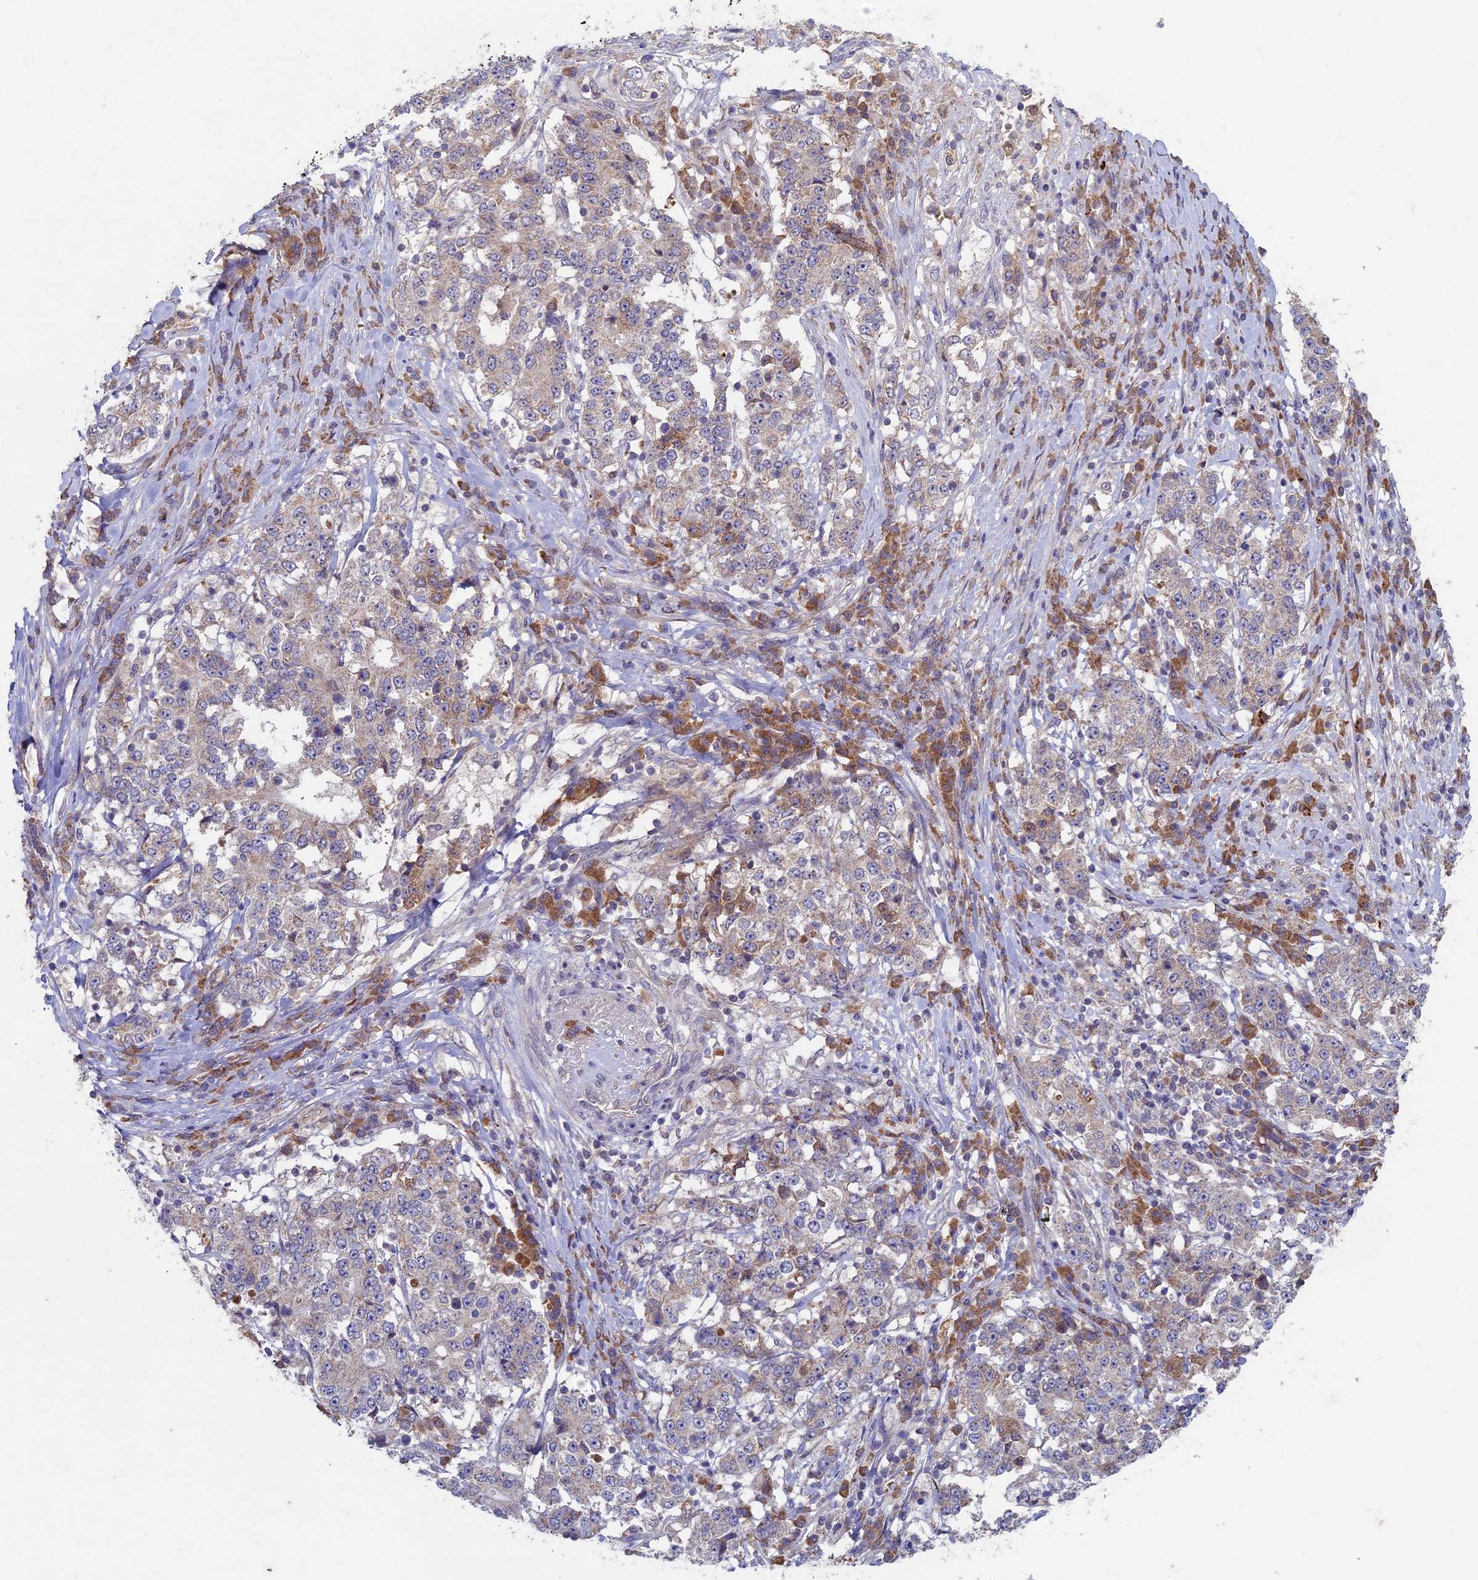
{"staining": {"intensity": "weak", "quantity": "25%-75%", "location": "cytoplasmic/membranous"}, "tissue": "stomach cancer", "cell_type": "Tumor cells", "image_type": "cancer", "snomed": [{"axis": "morphology", "description": "Adenocarcinoma, NOS"}, {"axis": "topography", "description": "Stomach"}], "caption": "Human adenocarcinoma (stomach) stained with a protein marker reveals weak staining in tumor cells.", "gene": "RCCD1", "patient": {"sex": "male", "age": 59}}